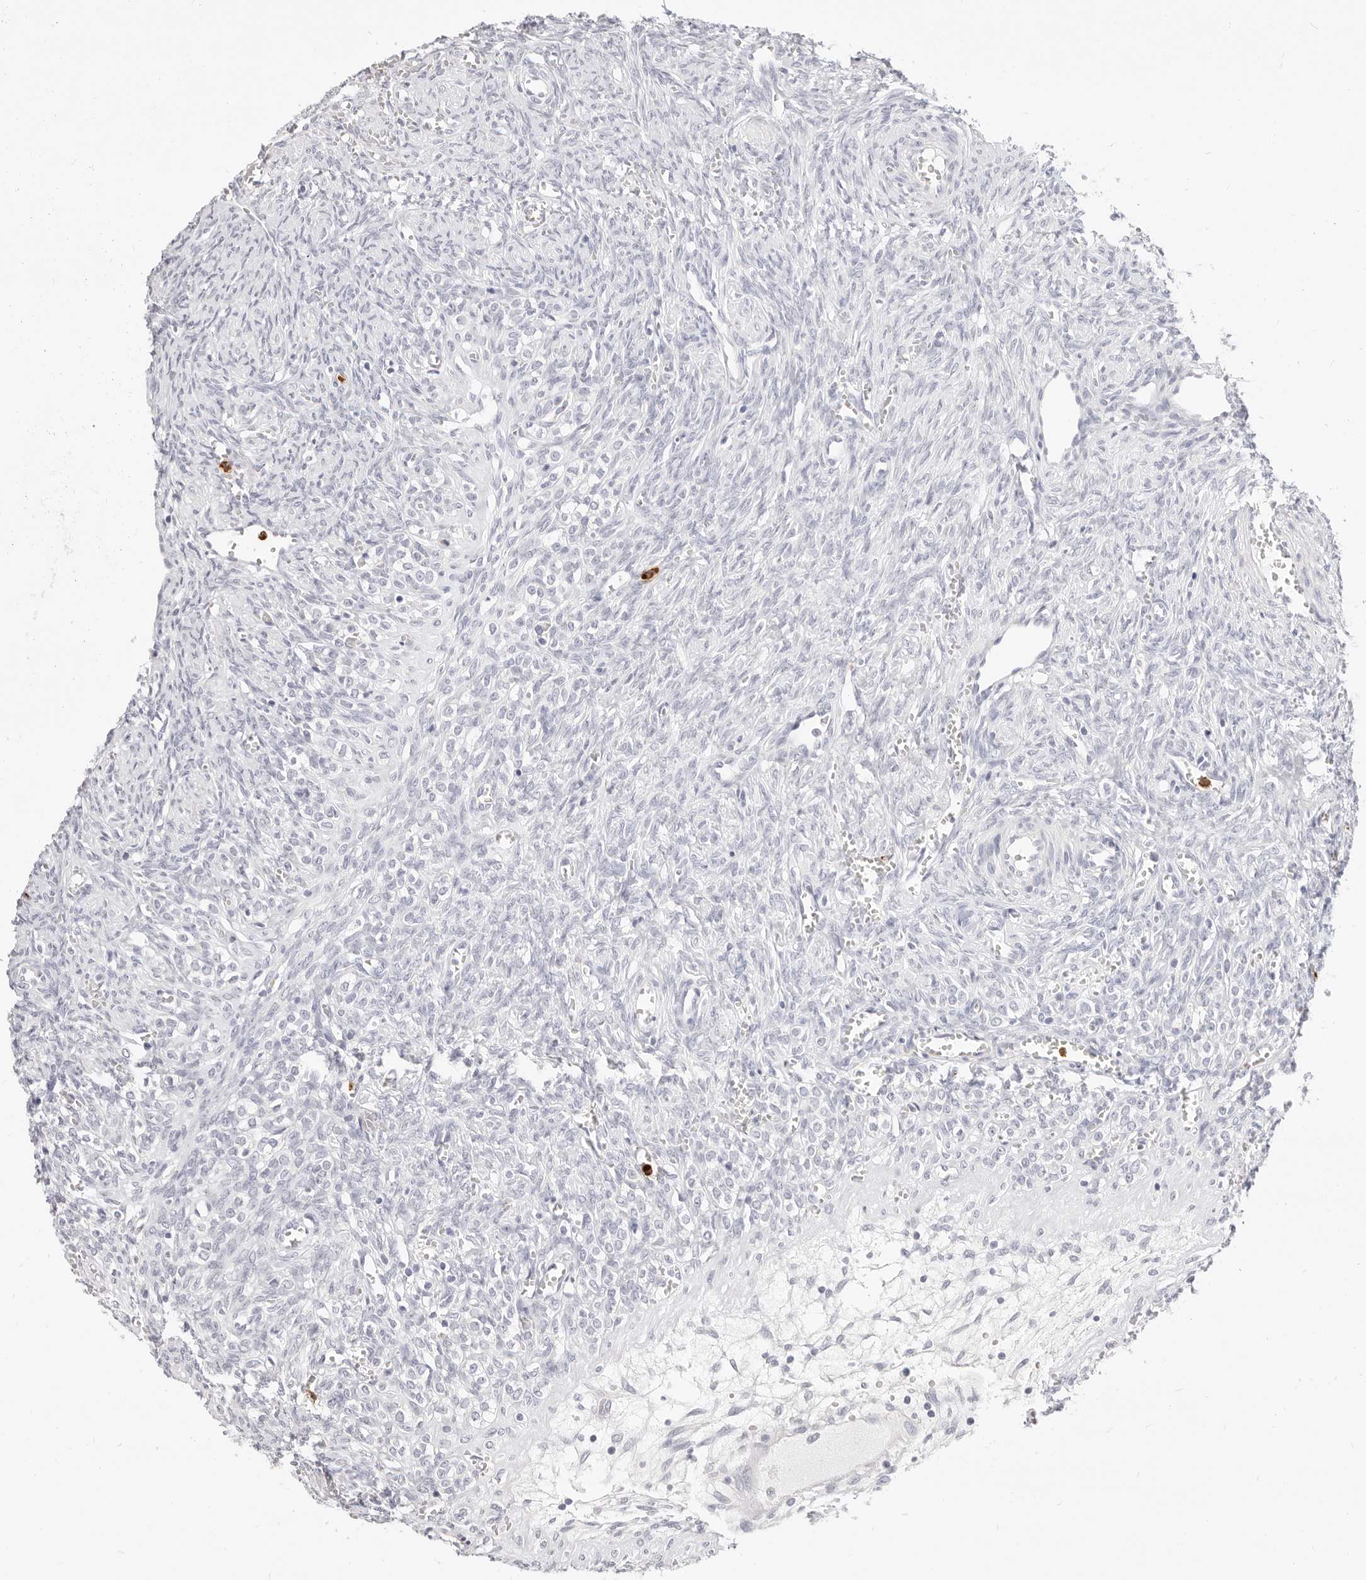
{"staining": {"intensity": "negative", "quantity": "none", "location": "none"}, "tissue": "ovary", "cell_type": "Follicle cells", "image_type": "normal", "snomed": [{"axis": "morphology", "description": "Normal tissue, NOS"}, {"axis": "topography", "description": "Ovary"}], "caption": "Immunohistochemistry of normal human ovary displays no staining in follicle cells. Brightfield microscopy of immunohistochemistry (IHC) stained with DAB (3,3'-diaminobenzidine) (brown) and hematoxylin (blue), captured at high magnification.", "gene": "CAMP", "patient": {"sex": "female", "age": 41}}